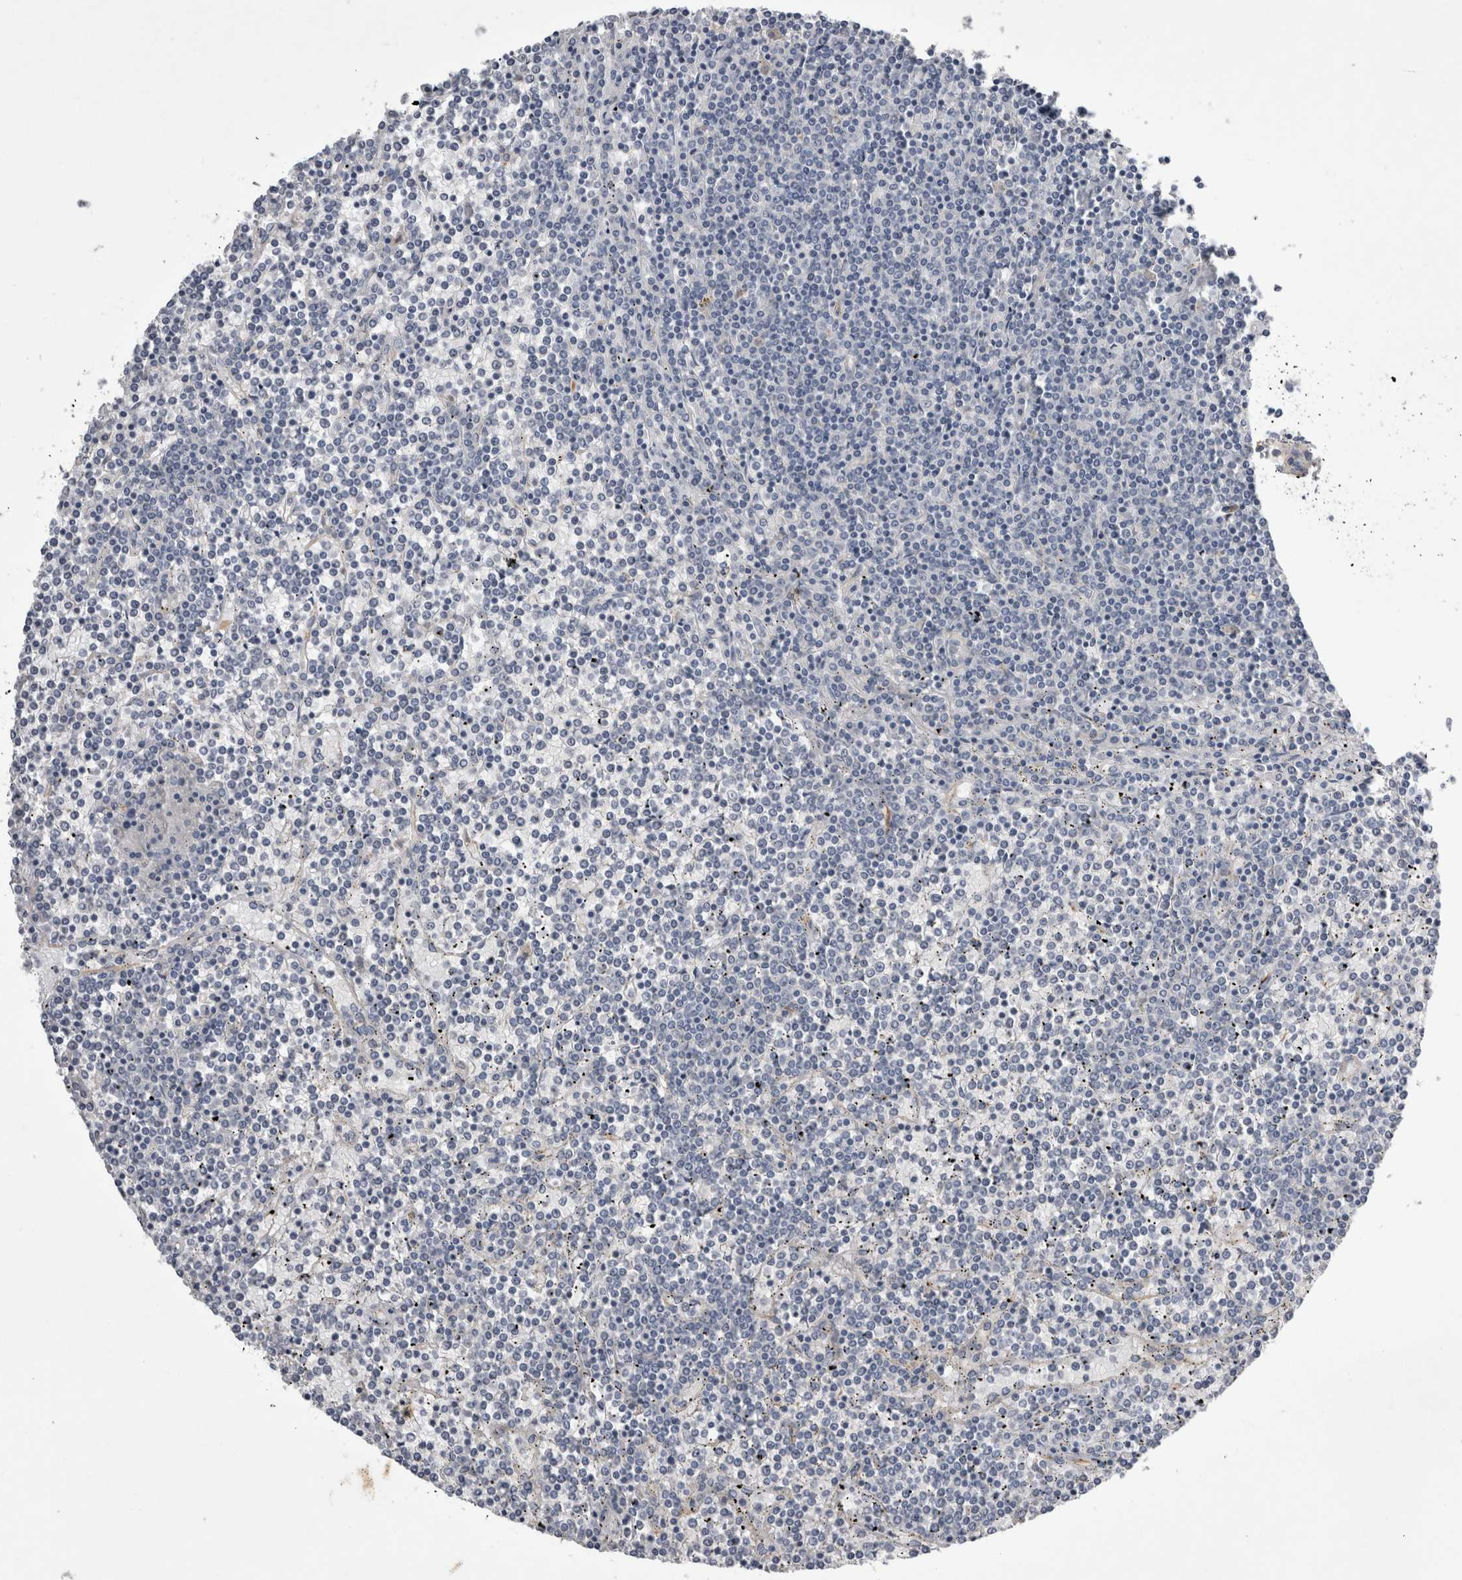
{"staining": {"intensity": "negative", "quantity": "none", "location": "none"}, "tissue": "lymphoma", "cell_type": "Tumor cells", "image_type": "cancer", "snomed": [{"axis": "morphology", "description": "Malignant lymphoma, non-Hodgkin's type, Low grade"}, {"axis": "topography", "description": "Spleen"}], "caption": "The photomicrograph exhibits no staining of tumor cells in low-grade malignant lymphoma, non-Hodgkin's type.", "gene": "STRADB", "patient": {"sex": "female", "age": 19}}